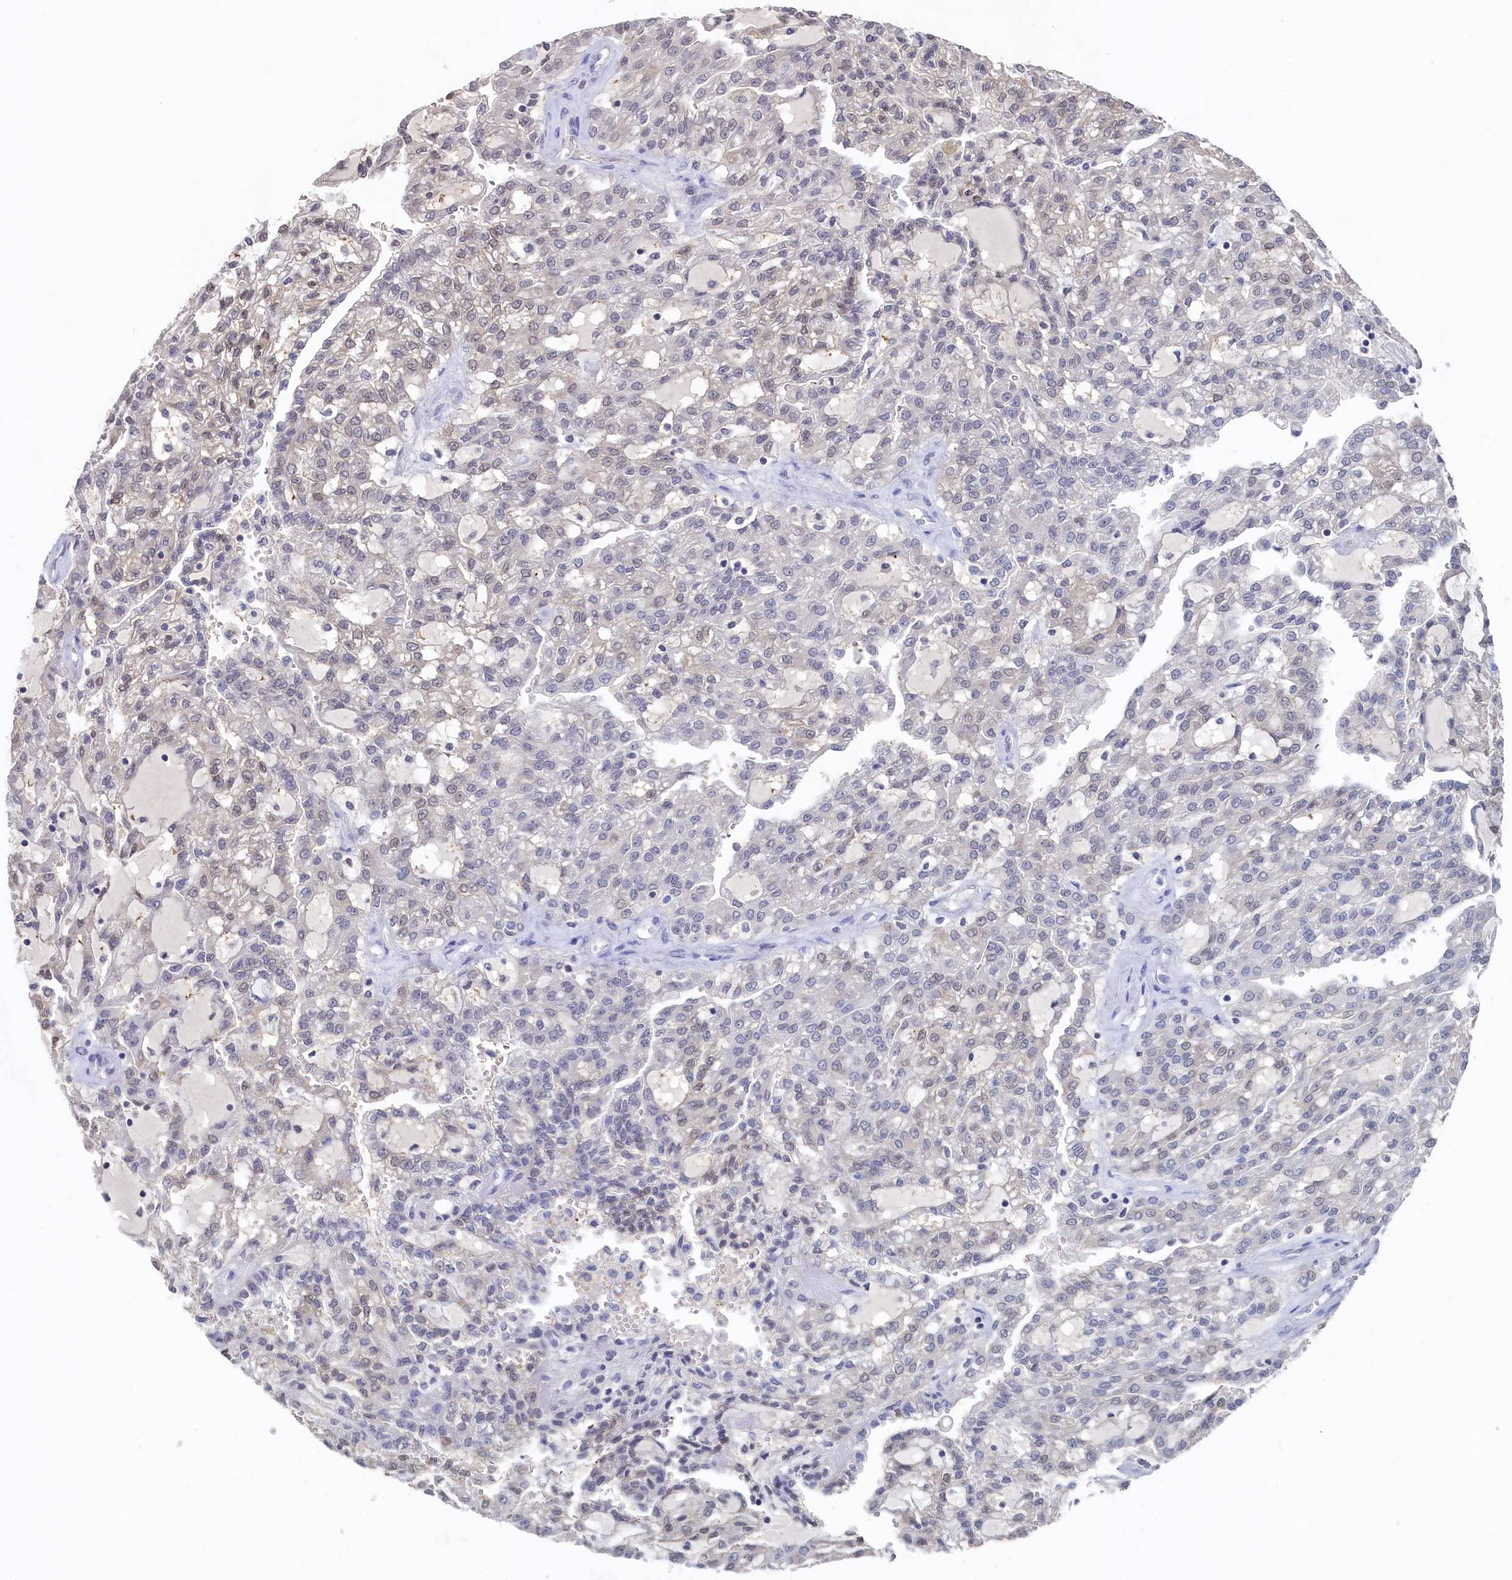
{"staining": {"intensity": "negative", "quantity": "none", "location": "none"}, "tissue": "renal cancer", "cell_type": "Tumor cells", "image_type": "cancer", "snomed": [{"axis": "morphology", "description": "Adenocarcinoma, NOS"}, {"axis": "topography", "description": "Kidney"}], "caption": "Immunohistochemistry (IHC) photomicrograph of neoplastic tissue: renal cancer stained with DAB (3,3'-diaminobenzidine) exhibits no significant protein positivity in tumor cells. Nuclei are stained in blue.", "gene": "C11orf54", "patient": {"sex": "male", "age": 63}}